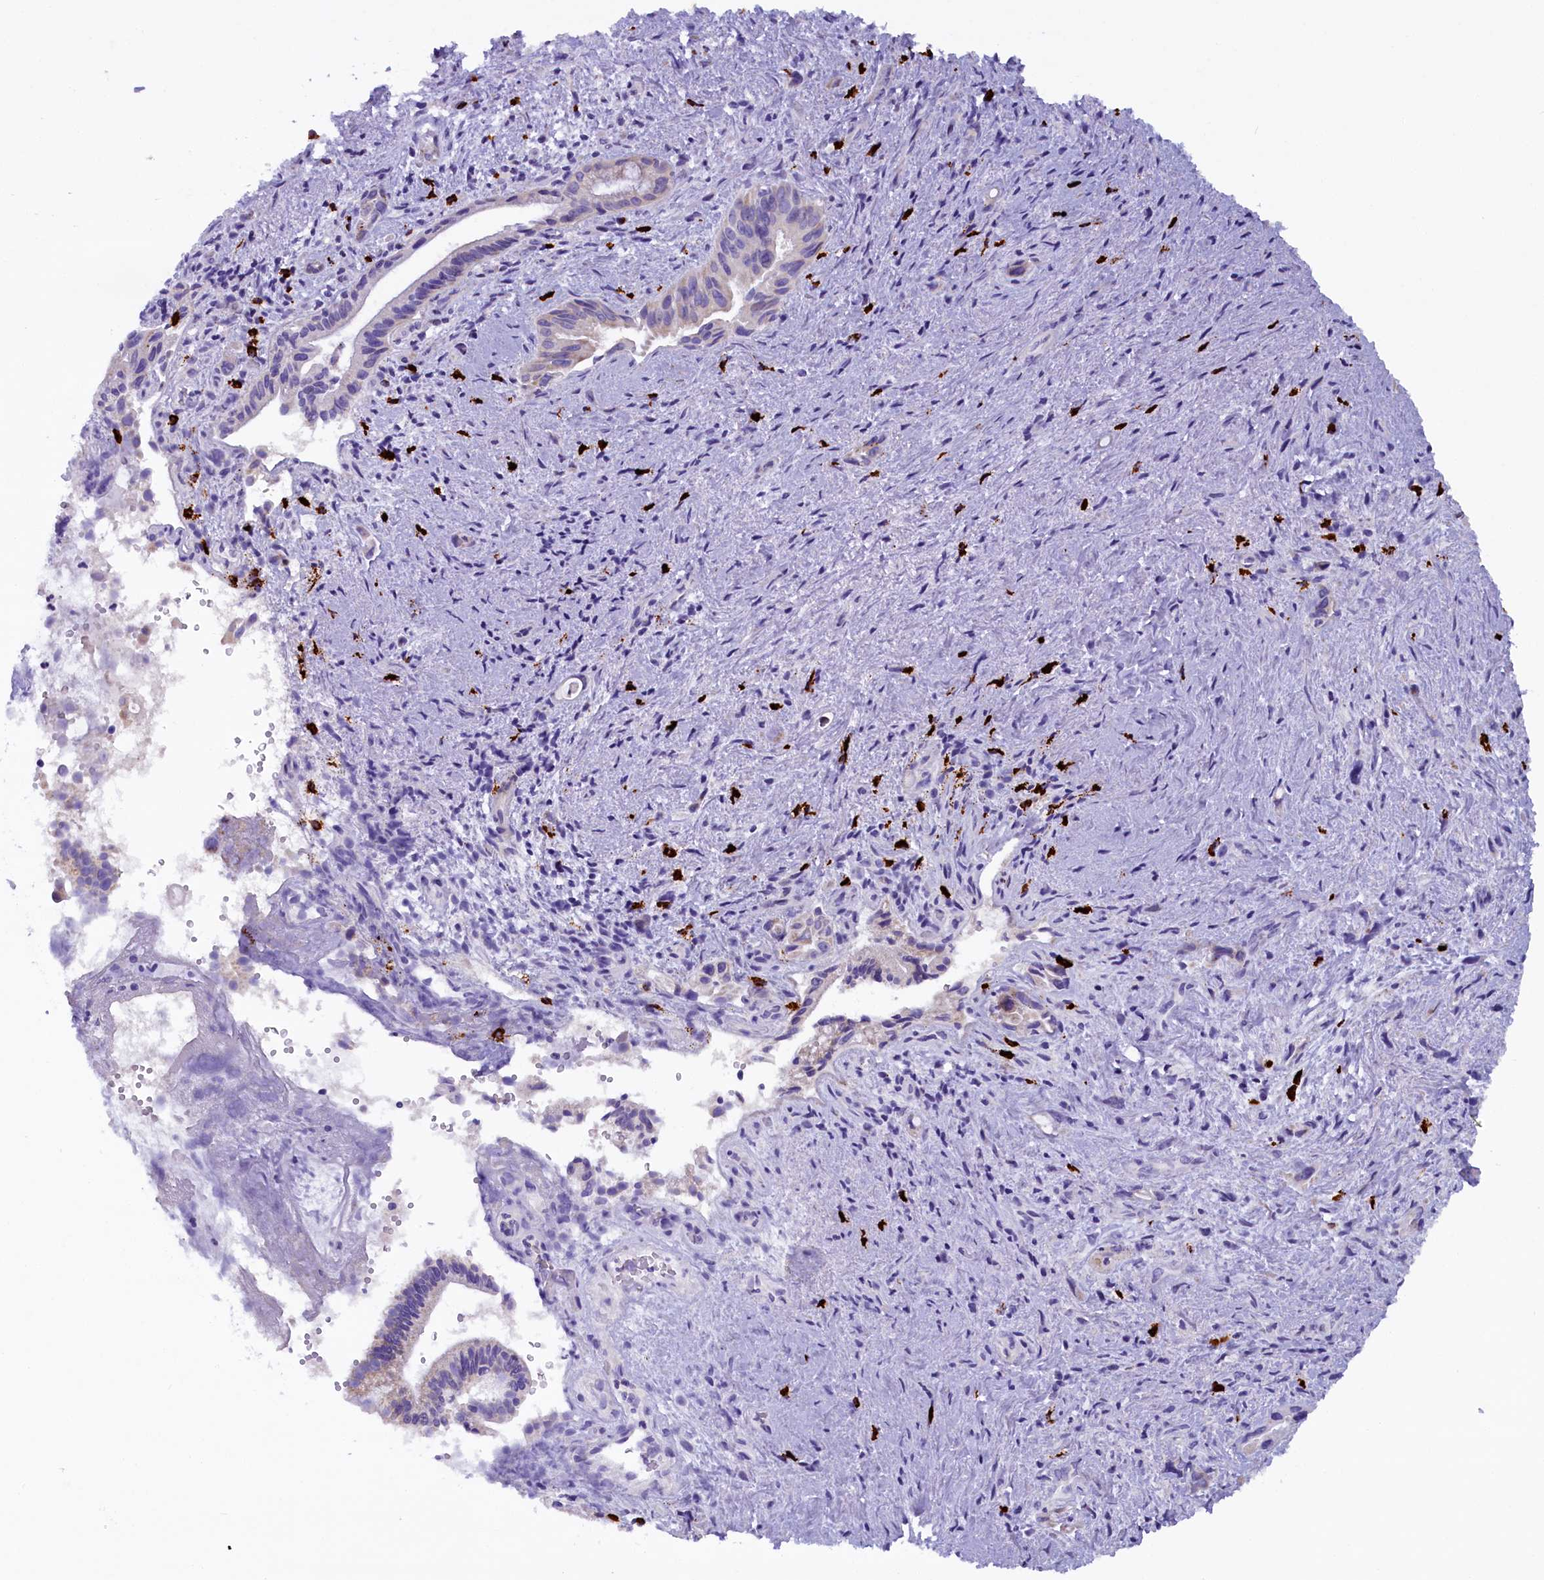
{"staining": {"intensity": "negative", "quantity": "none", "location": "none"}, "tissue": "pancreatic cancer", "cell_type": "Tumor cells", "image_type": "cancer", "snomed": [{"axis": "morphology", "description": "Adenocarcinoma, NOS"}, {"axis": "topography", "description": "Pancreas"}], "caption": "IHC histopathology image of pancreatic cancer (adenocarcinoma) stained for a protein (brown), which displays no staining in tumor cells. (Stains: DAB immunohistochemistry with hematoxylin counter stain, Microscopy: brightfield microscopy at high magnification).", "gene": "RTTN", "patient": {"sex": "female", "age": 77}}